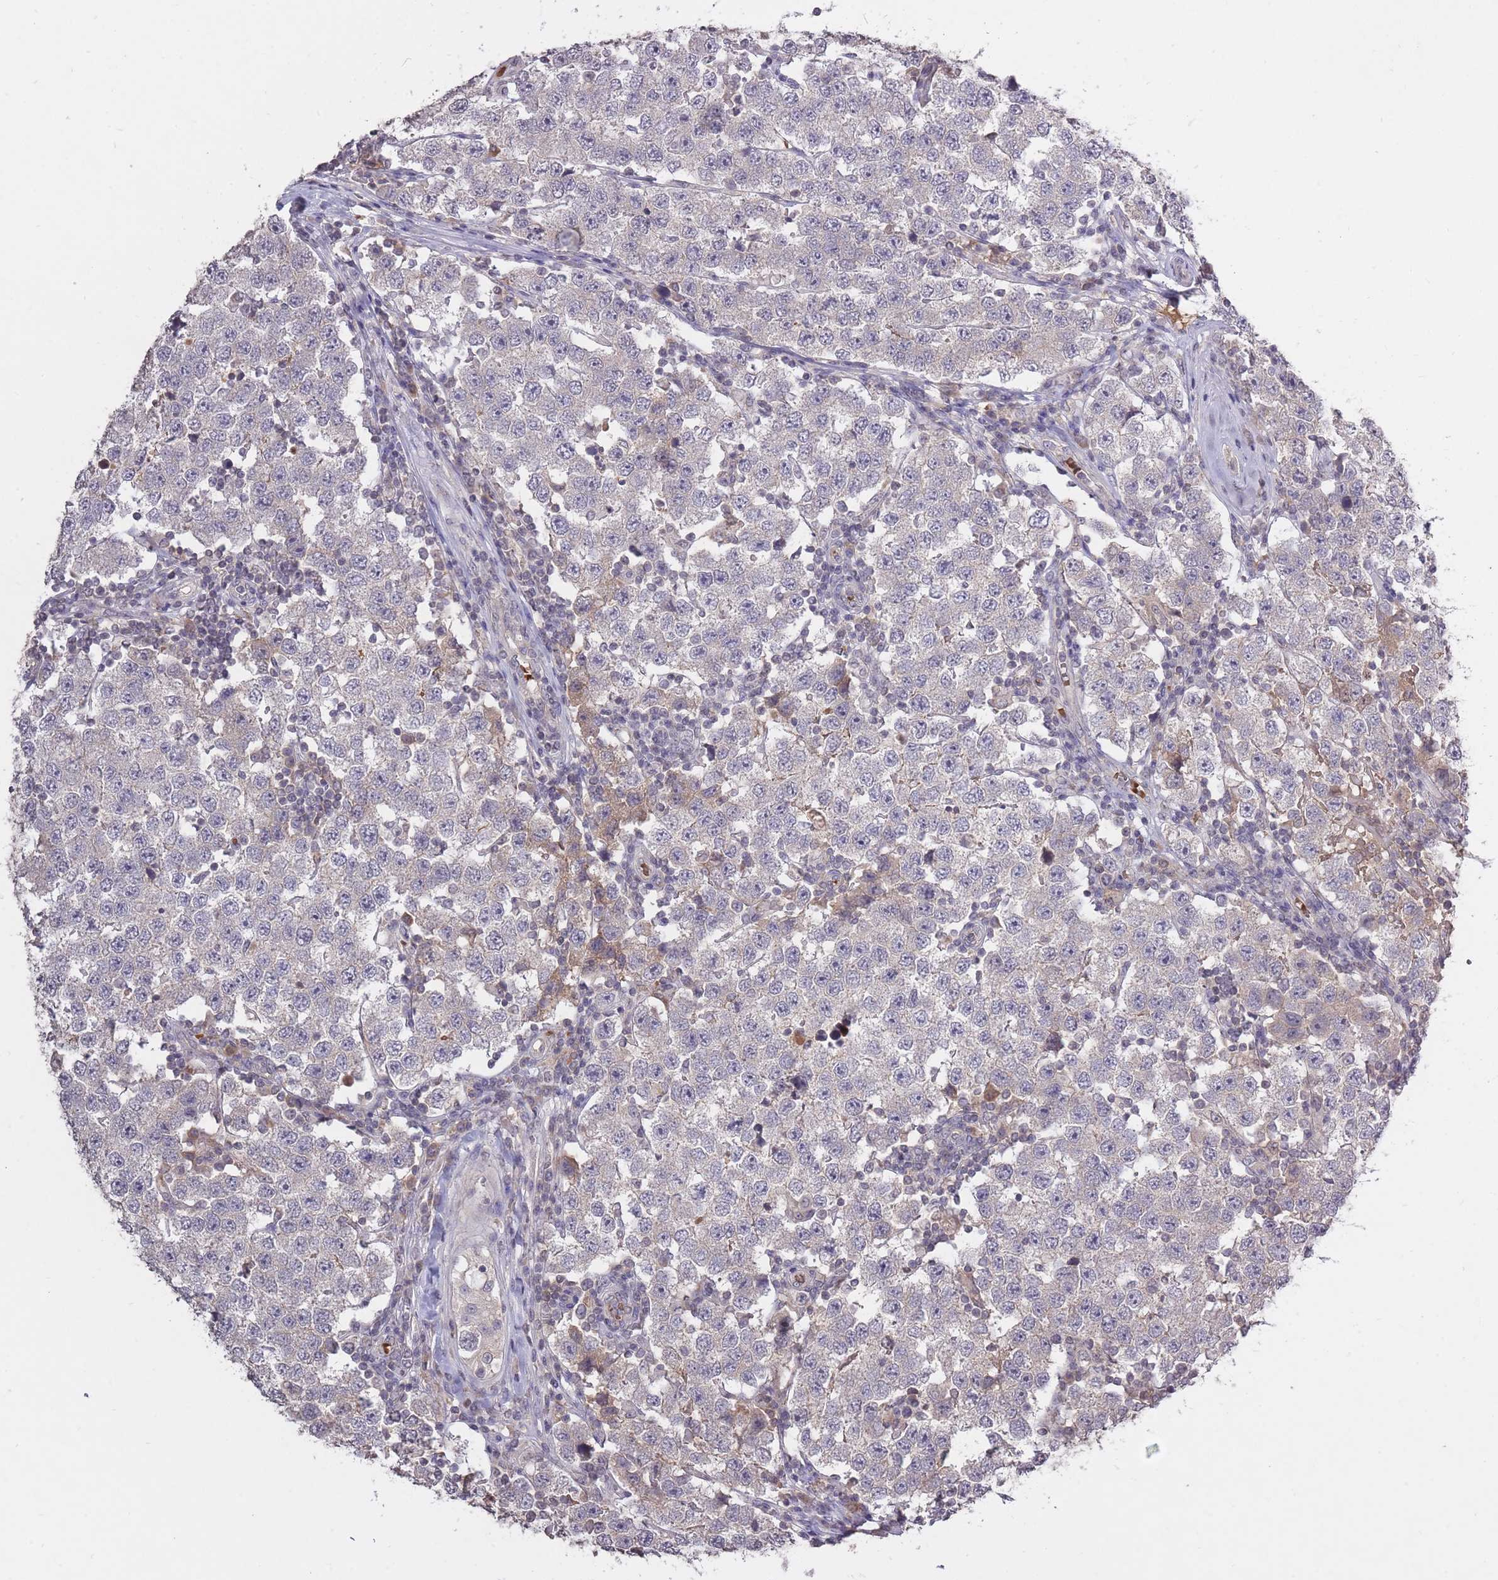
{"staining": {"intensity": "negative", "quantity": "none", "location": "none"}, "tissue": "testis cancer", "cell_type": "Tumor cells", "image_type": "cancer", "snomed": [{"axis": "morphology", "description": "Seminoma, NOS"}, {"axis": "topography", "description": "Testis"}], "caption": "The image reveals no staining of tumor cells in testis seminoma. (DAB (3,3'-diaminobenzidine) IHC visualized using brightfield microscopy, high magnification).", "gene": "ADCYAP1R1", "patient": {"sex": "male", "age": 34}}